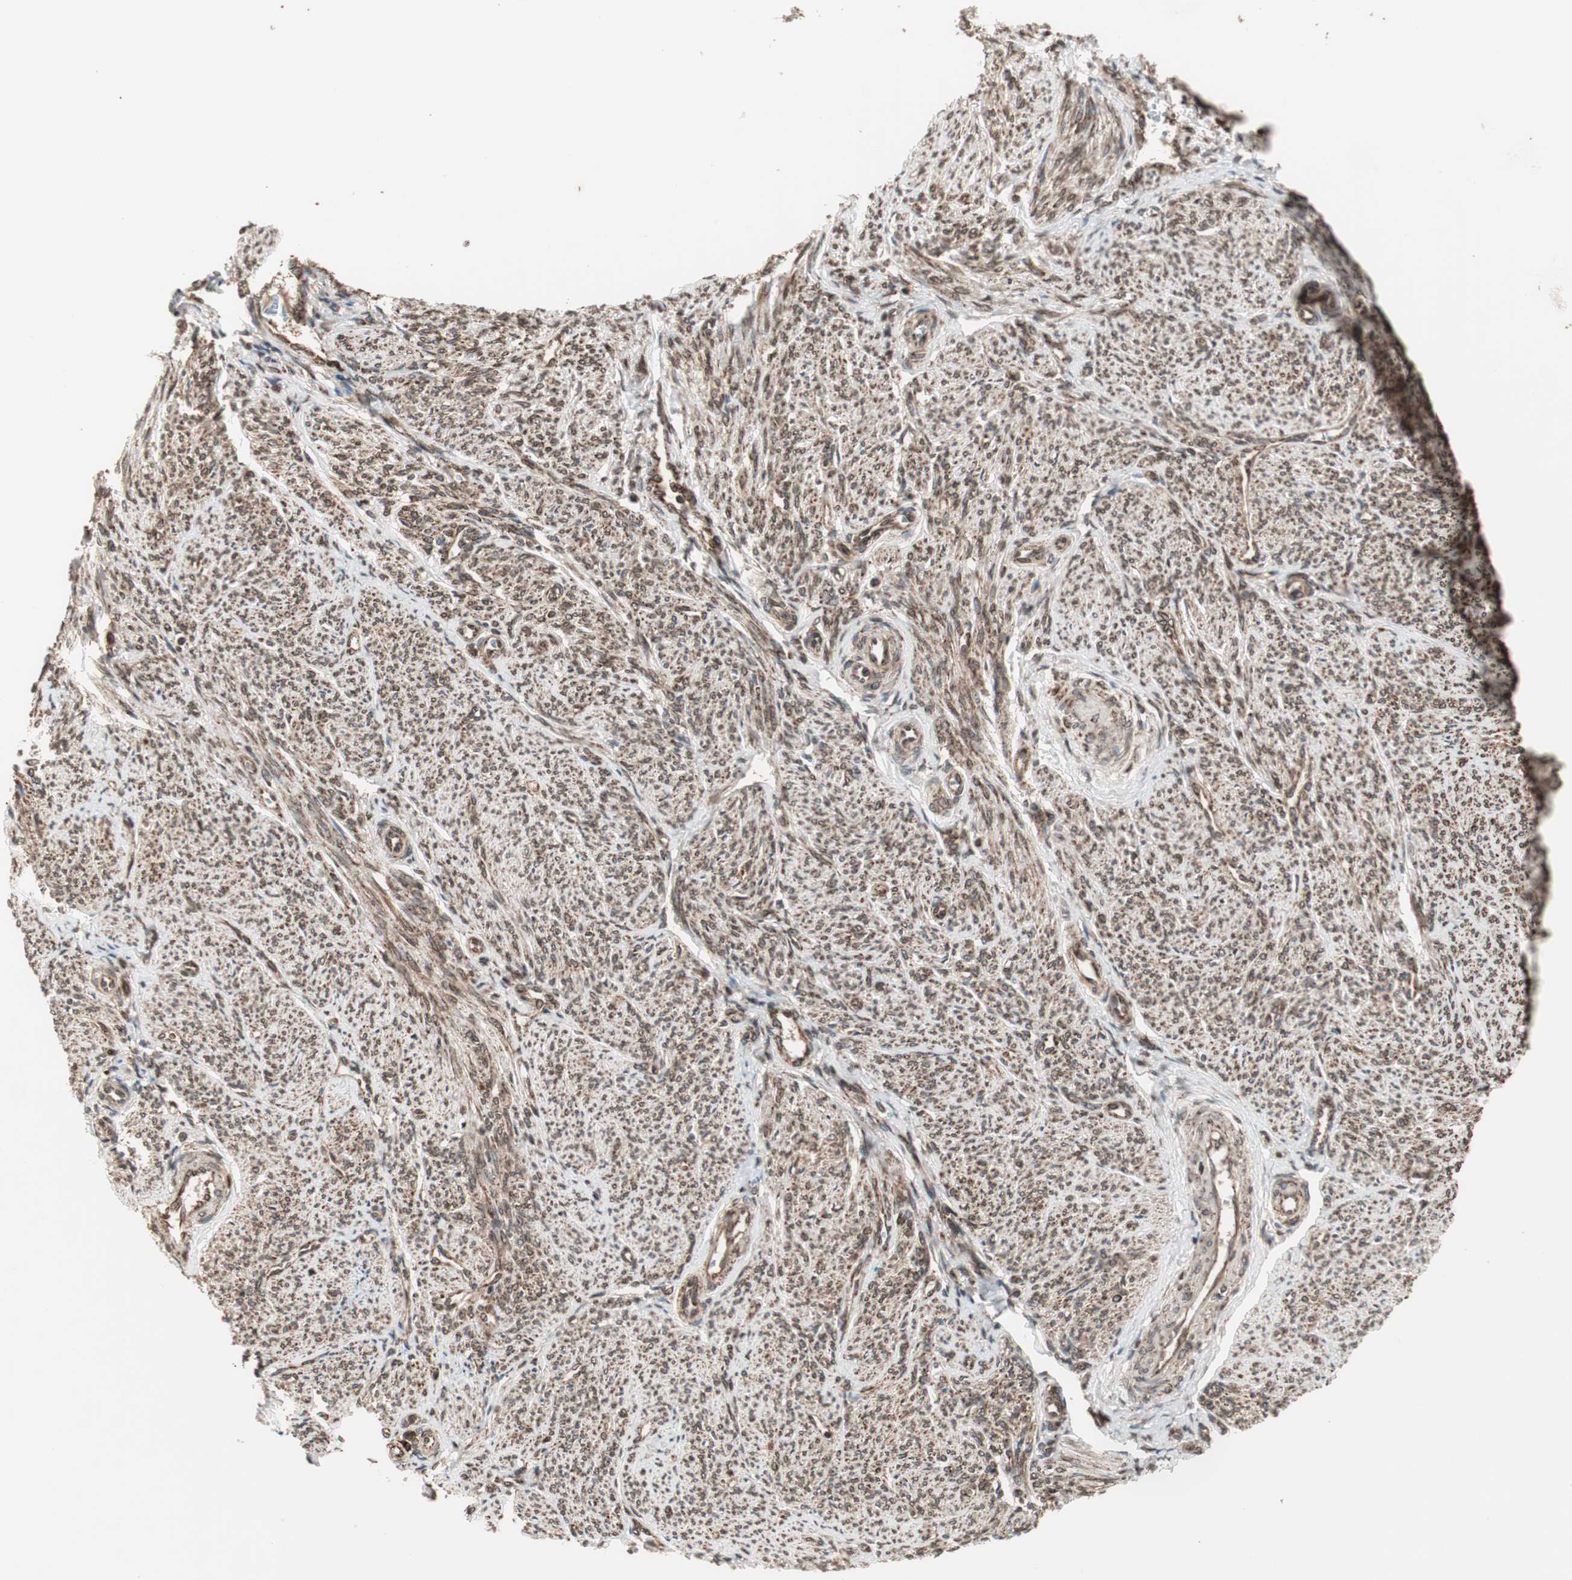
{"staining": {"intensity": "moderate", "quantity": ">75%", "location": "cytoplasmic/membranous,nuclear"}, "tissue": "smooth muscle", "cell_type": "Smooth muscle cells", "image_type": "normal", "snomed": [{"axis": "morphology", "description": "Normal tissue, NOS"}, {"axis": "topography", "description": "Smooth muscle"}], "caption": "High-magnification brightfield microscopy of normal smooth muscle stained with DAB (brown) and counterstained with hematoxylin (blue). smooth muscle cells exhibit moderate cytoplasmic/membranous,nuclear expression is seen in about>75% of cells.", "gene": "NUP62", "patient": {"sex": "female", "age": 65}}